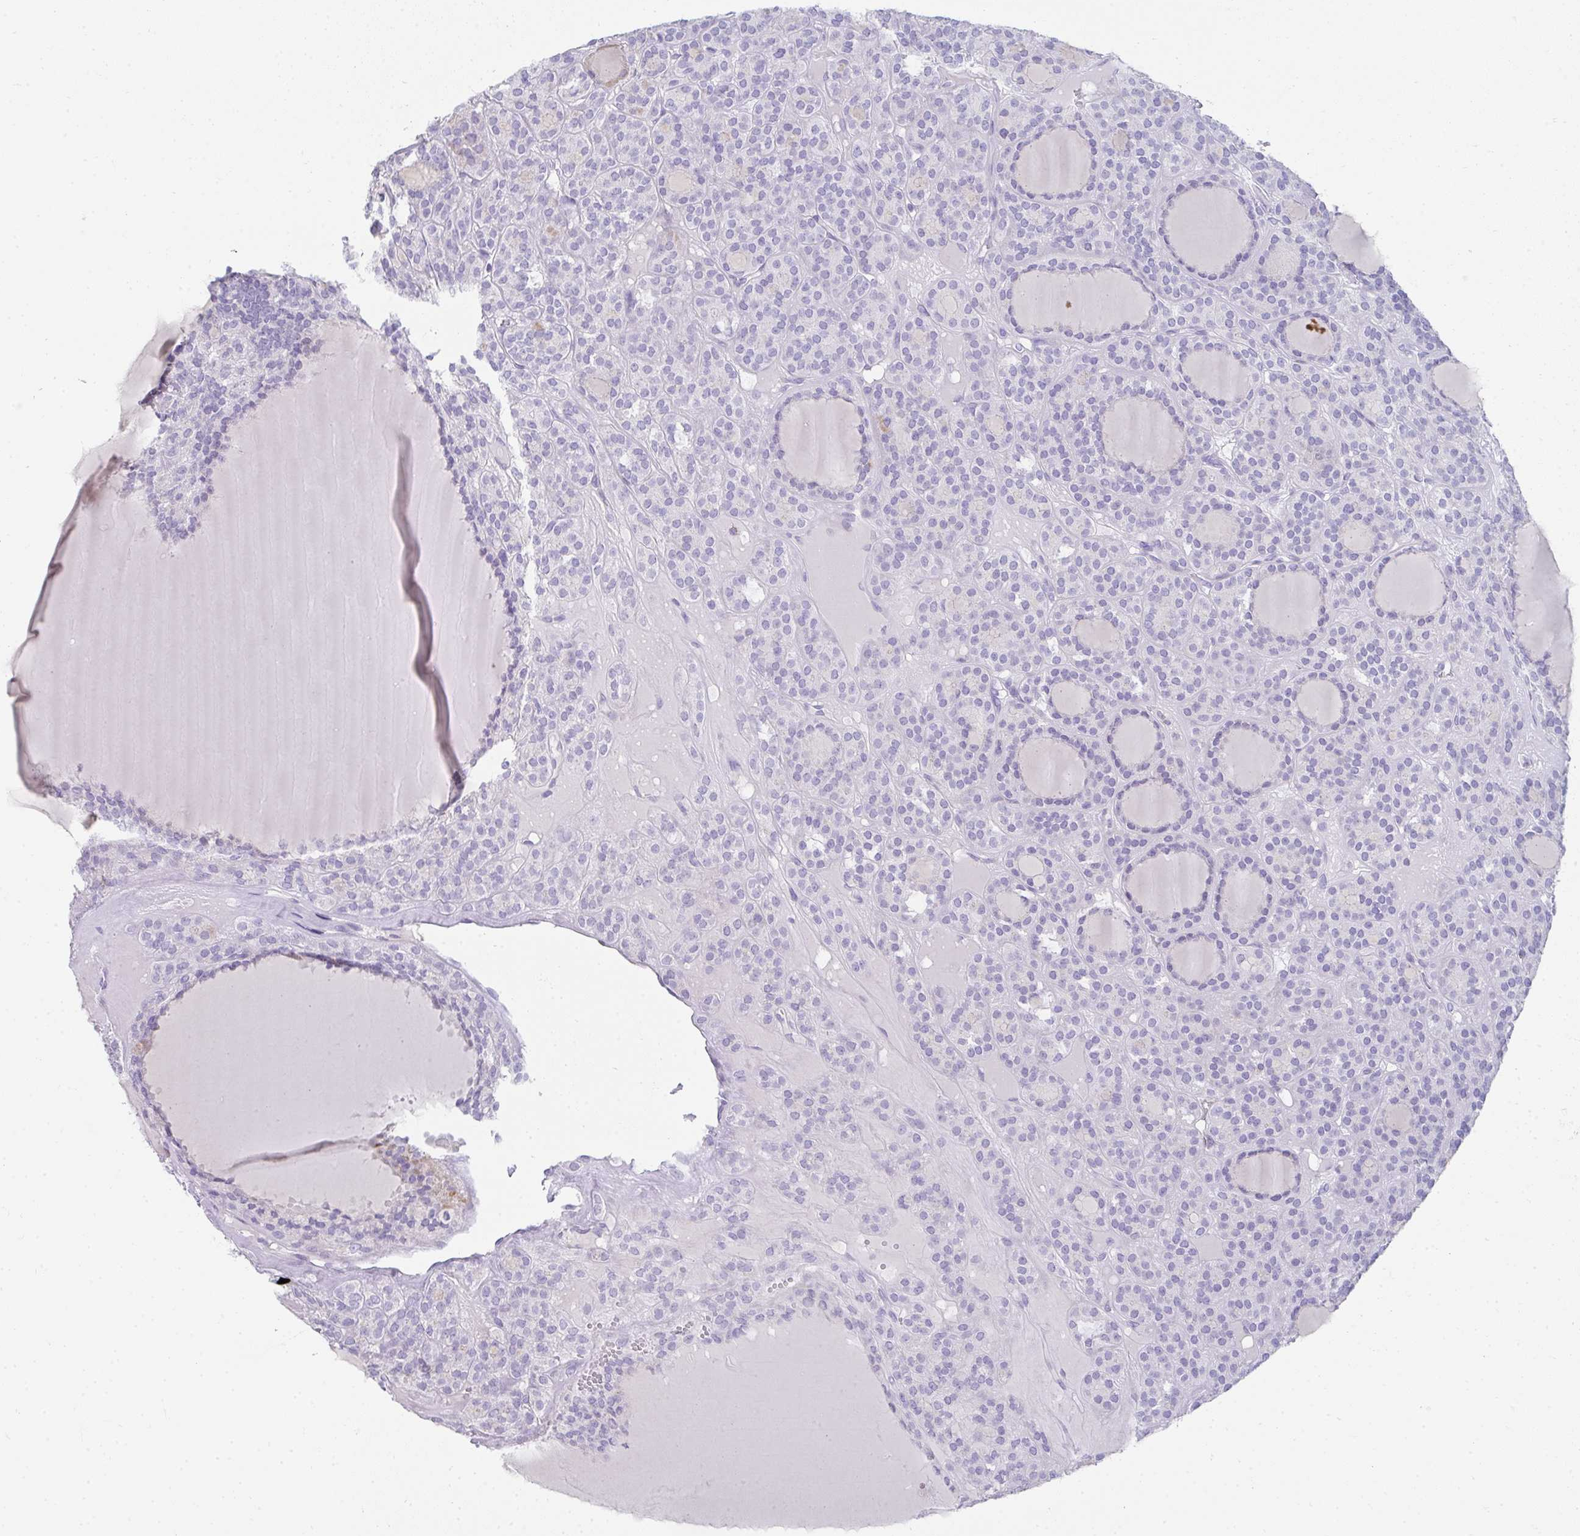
{"staining": {"intensity": "negative", "quantity": "none", "location": "none"}, "tissue": "thyroid cancer", "cell_type": "Tumor cells", "image_type": "cancer", "snomed": [{"axis": "morphology", "description": "Follicular adenoma carcinoma, NOS"}, {"axis": "topography", "description": "Thyroid gland"}], "caption": "Immunohistochemistry (IHC) of human thyroid cancer (follicular adenoma carcinoma) demonstrates no expression in tumor cells.", "gene": "RLF", "patient": {"sex": "female", "age": 63}}